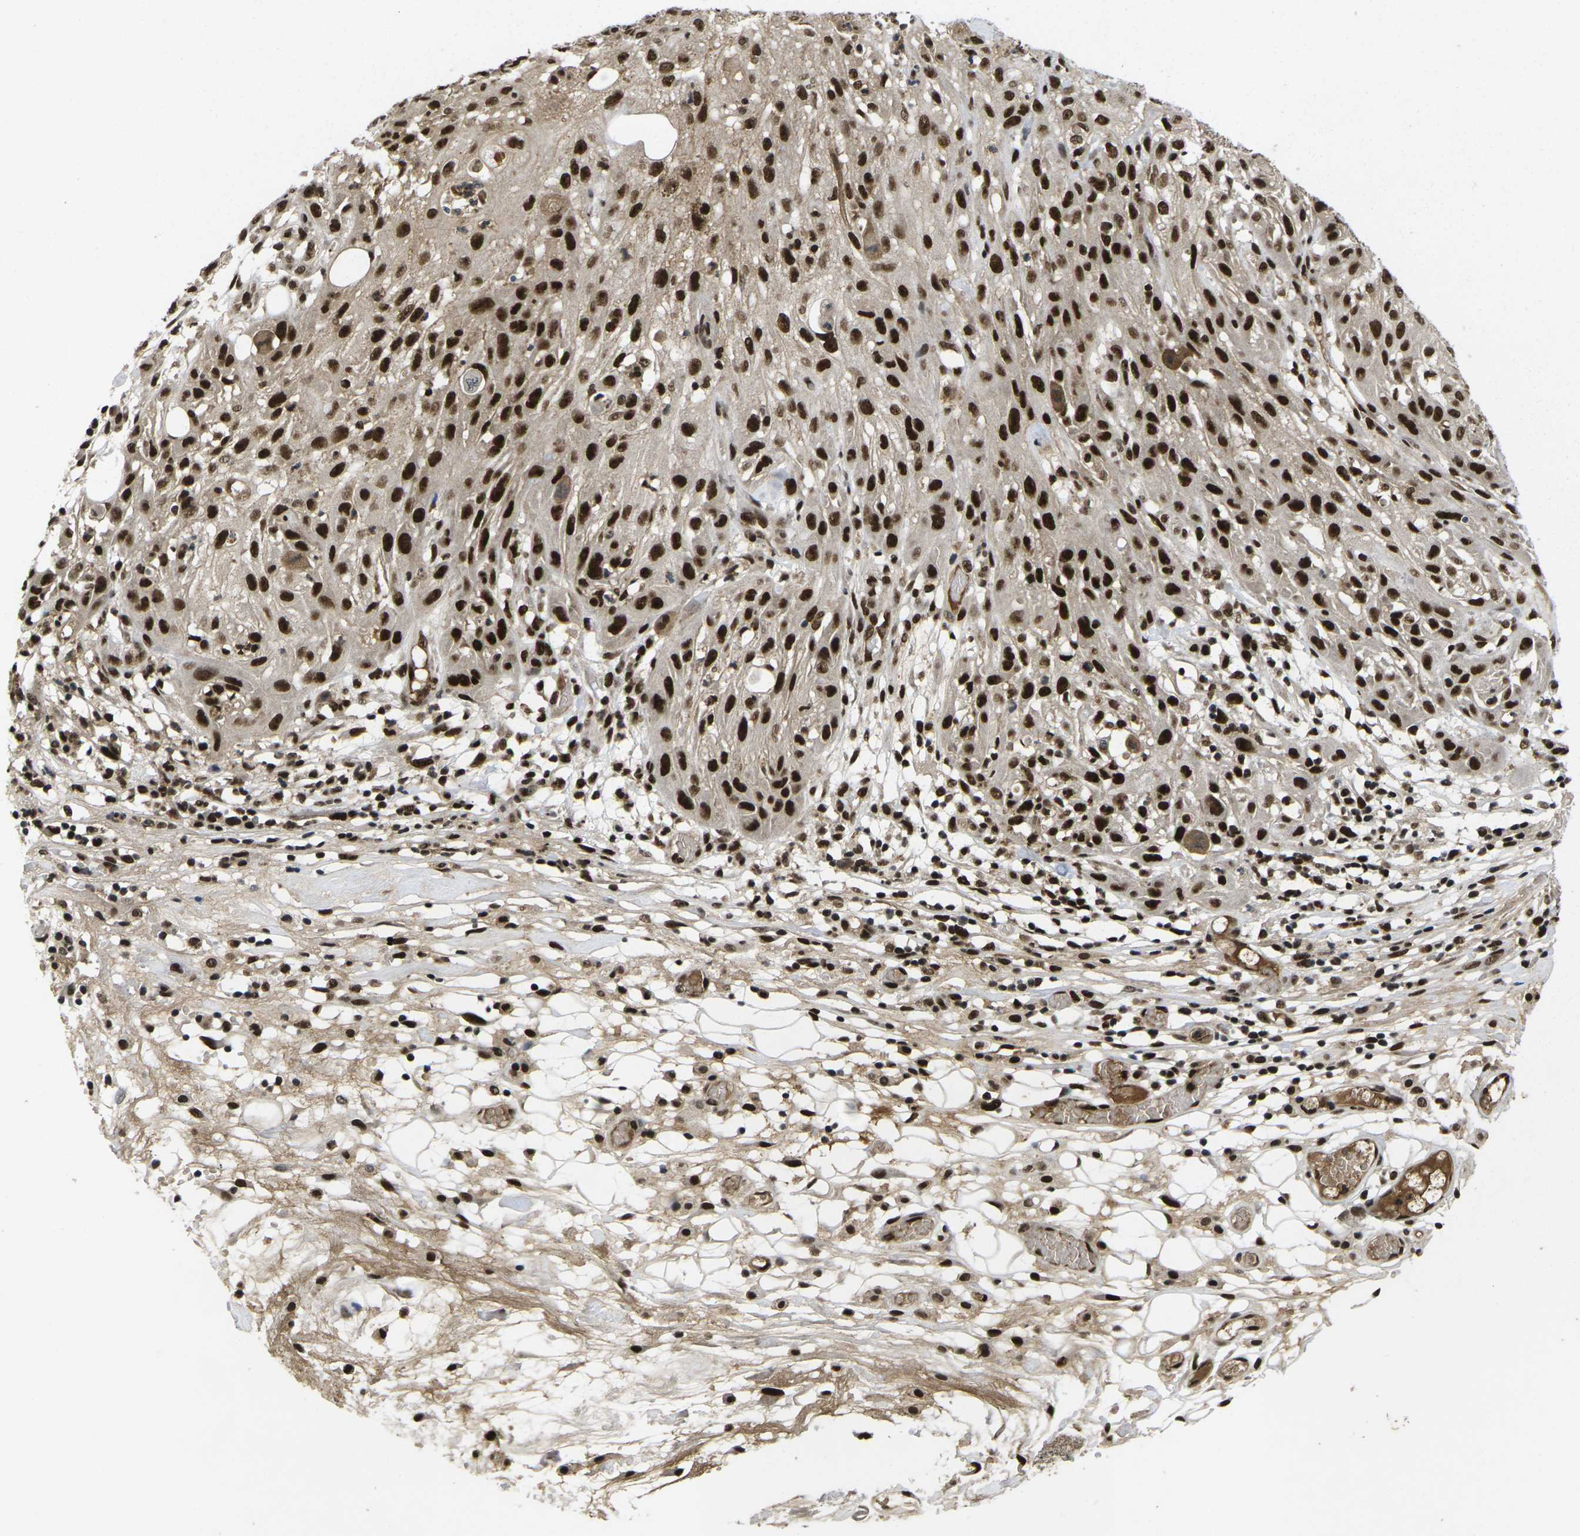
{"staining": {"intensity": "strong", "quantity": ">75%", "location": "nuclear"}, "tissue": "skin cancer", "cell_type": "Tumor cells", "image_type": "cancer", "snomed": [{"axis": "morphology", "description": "Squamous cell carcinoma, NOS"}, {"axis": "topography", "description": "Skin"}], "caption": "Protein staining exhibits strong nuclear positivity in approximately >75% of tumor cells in skin squamous cell carcinoma.", "gene": "GTF2E1", "patient": {"sex": "male", "age": 75}}